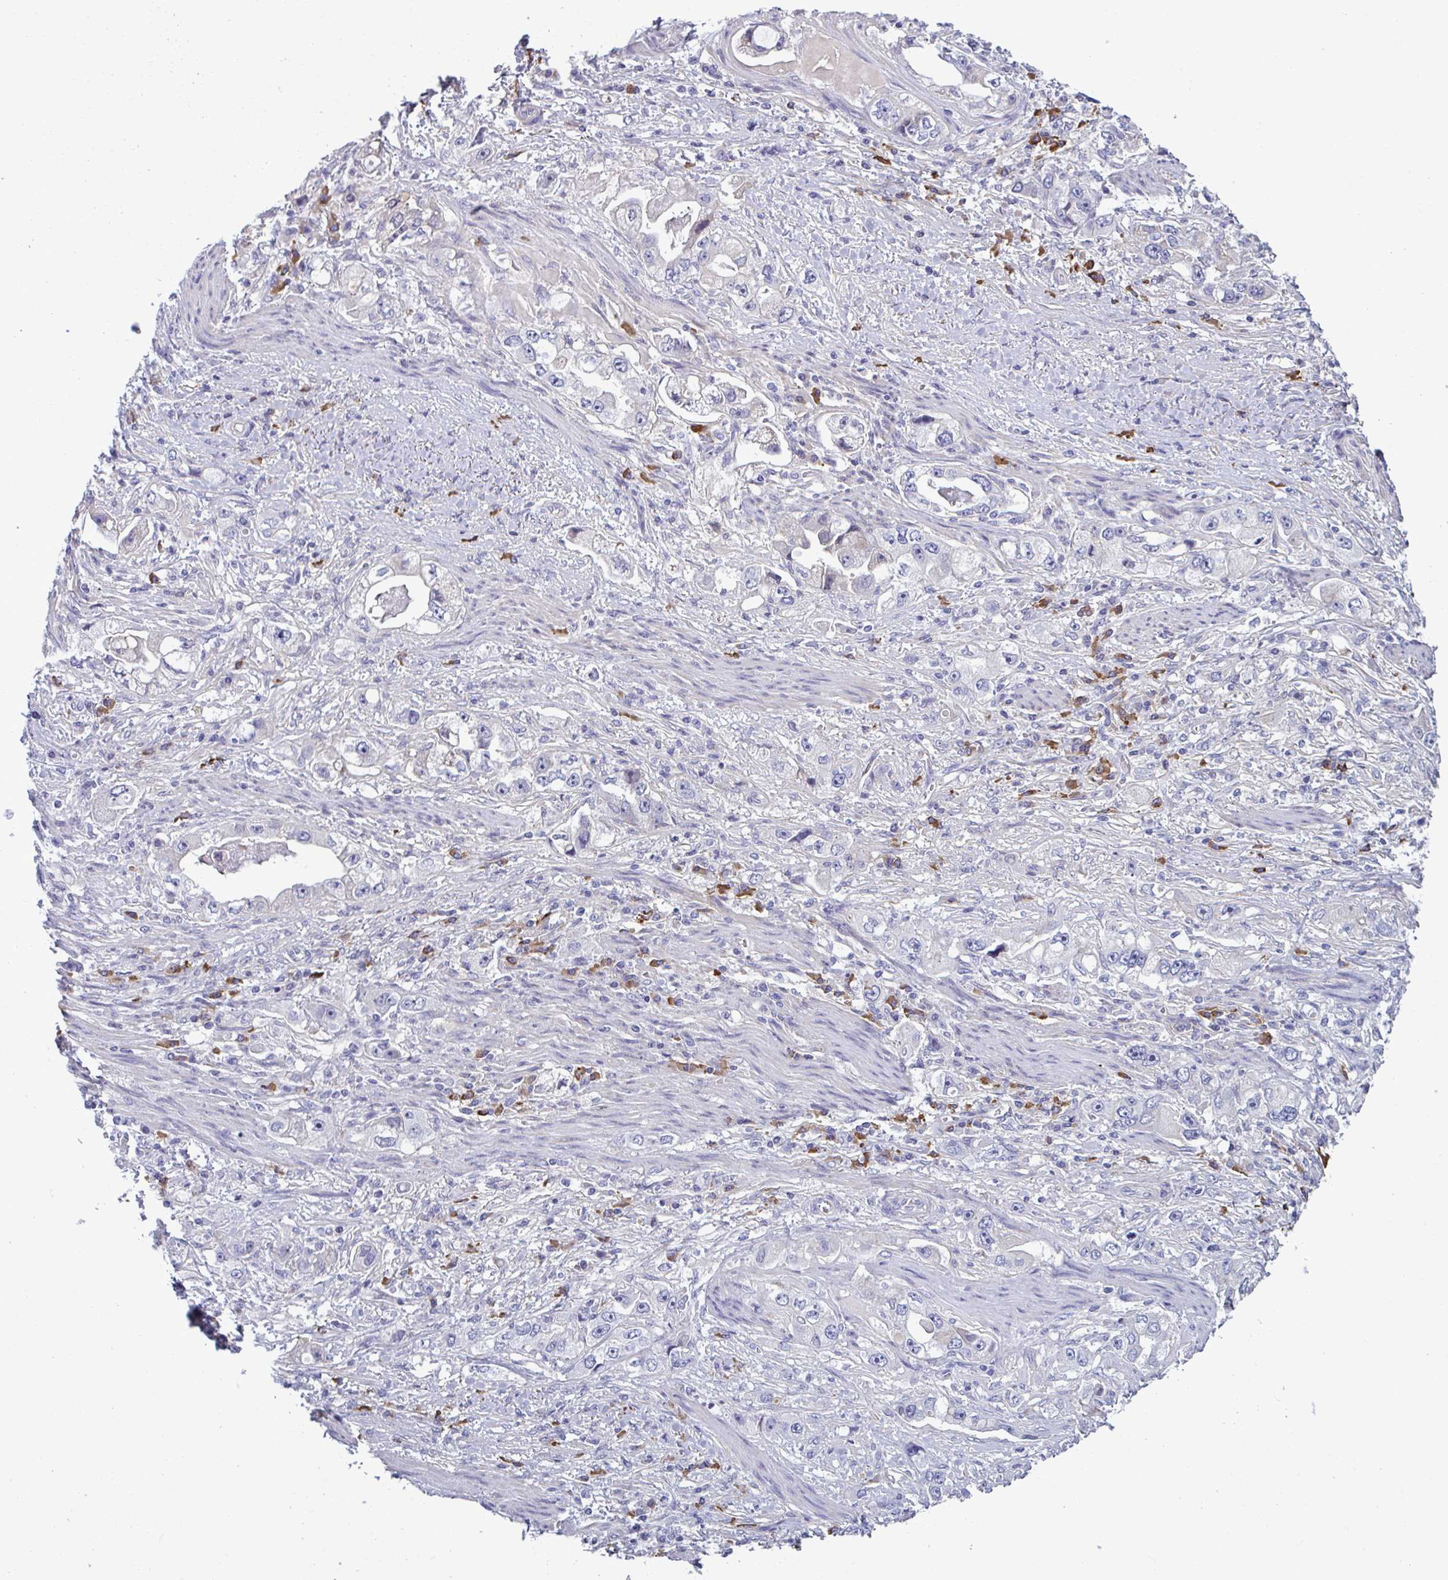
{"staining": {"intensity": "negative", "quantity": "none", "location": "none"}, "tissue": "stomach cancer", "cell_type": "Tumor cells", "image_type": "cancer", "snomed": [{"axis": "morphology", "description": "Adenocarcinoma, NOS"}, {"axis": "topography", "description": "Stomach, lower"}], "caption": "The IHC micrograph has no significant positivity in tumor cells of stomach cancer (adenocarcinoma) tissue.", "gene": "MS4A14", "patient": {"sex": "female", "age": 93}}